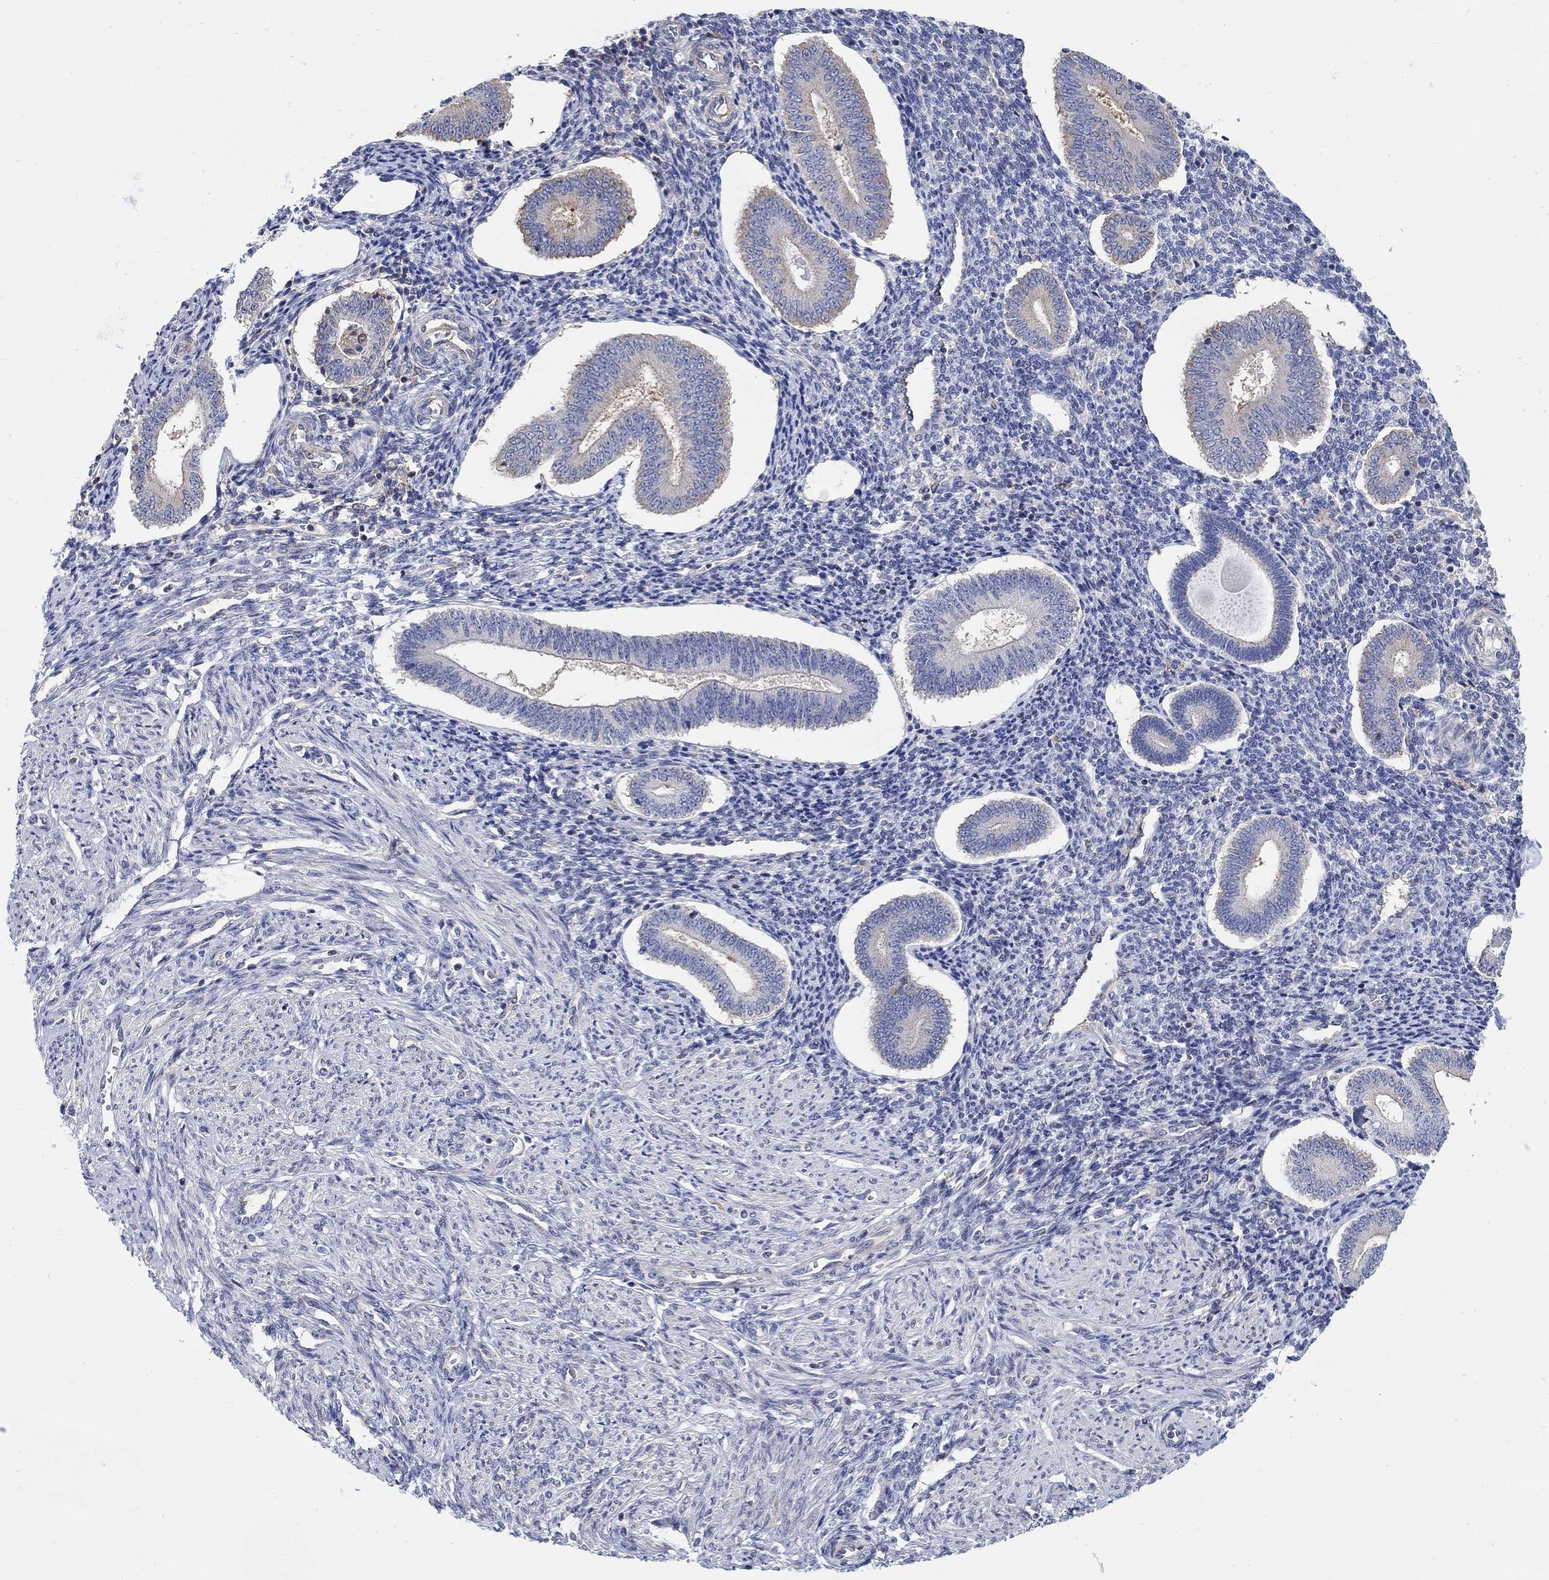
{"staining": {"intensity": "negative", "quantity": "none", "location": "none"}, "tissue": "endometrium", "cell_type": "Cells in endometrial stroma", "image_type": "normal", "snomed": [{"axis": "morphology", "description": "Normal tissue, NOS"}, {"axis": "topography", "description": "Endometrium"}], "caption": "Immunohistochemistry (IHC) micrograph of unremarkable endometrium: human endometrium stained with DAB shows no significant protein positivity in cells in endometrial stroma. Brightfield microscopy of immunohistochemistry stained with DAB (3,3'-diaminobenzidine) (brown) and hematoxylin (blue), captured at high magnification.", "gene": "TEKT3", "patient": {"sex": "female", "age": 40}}